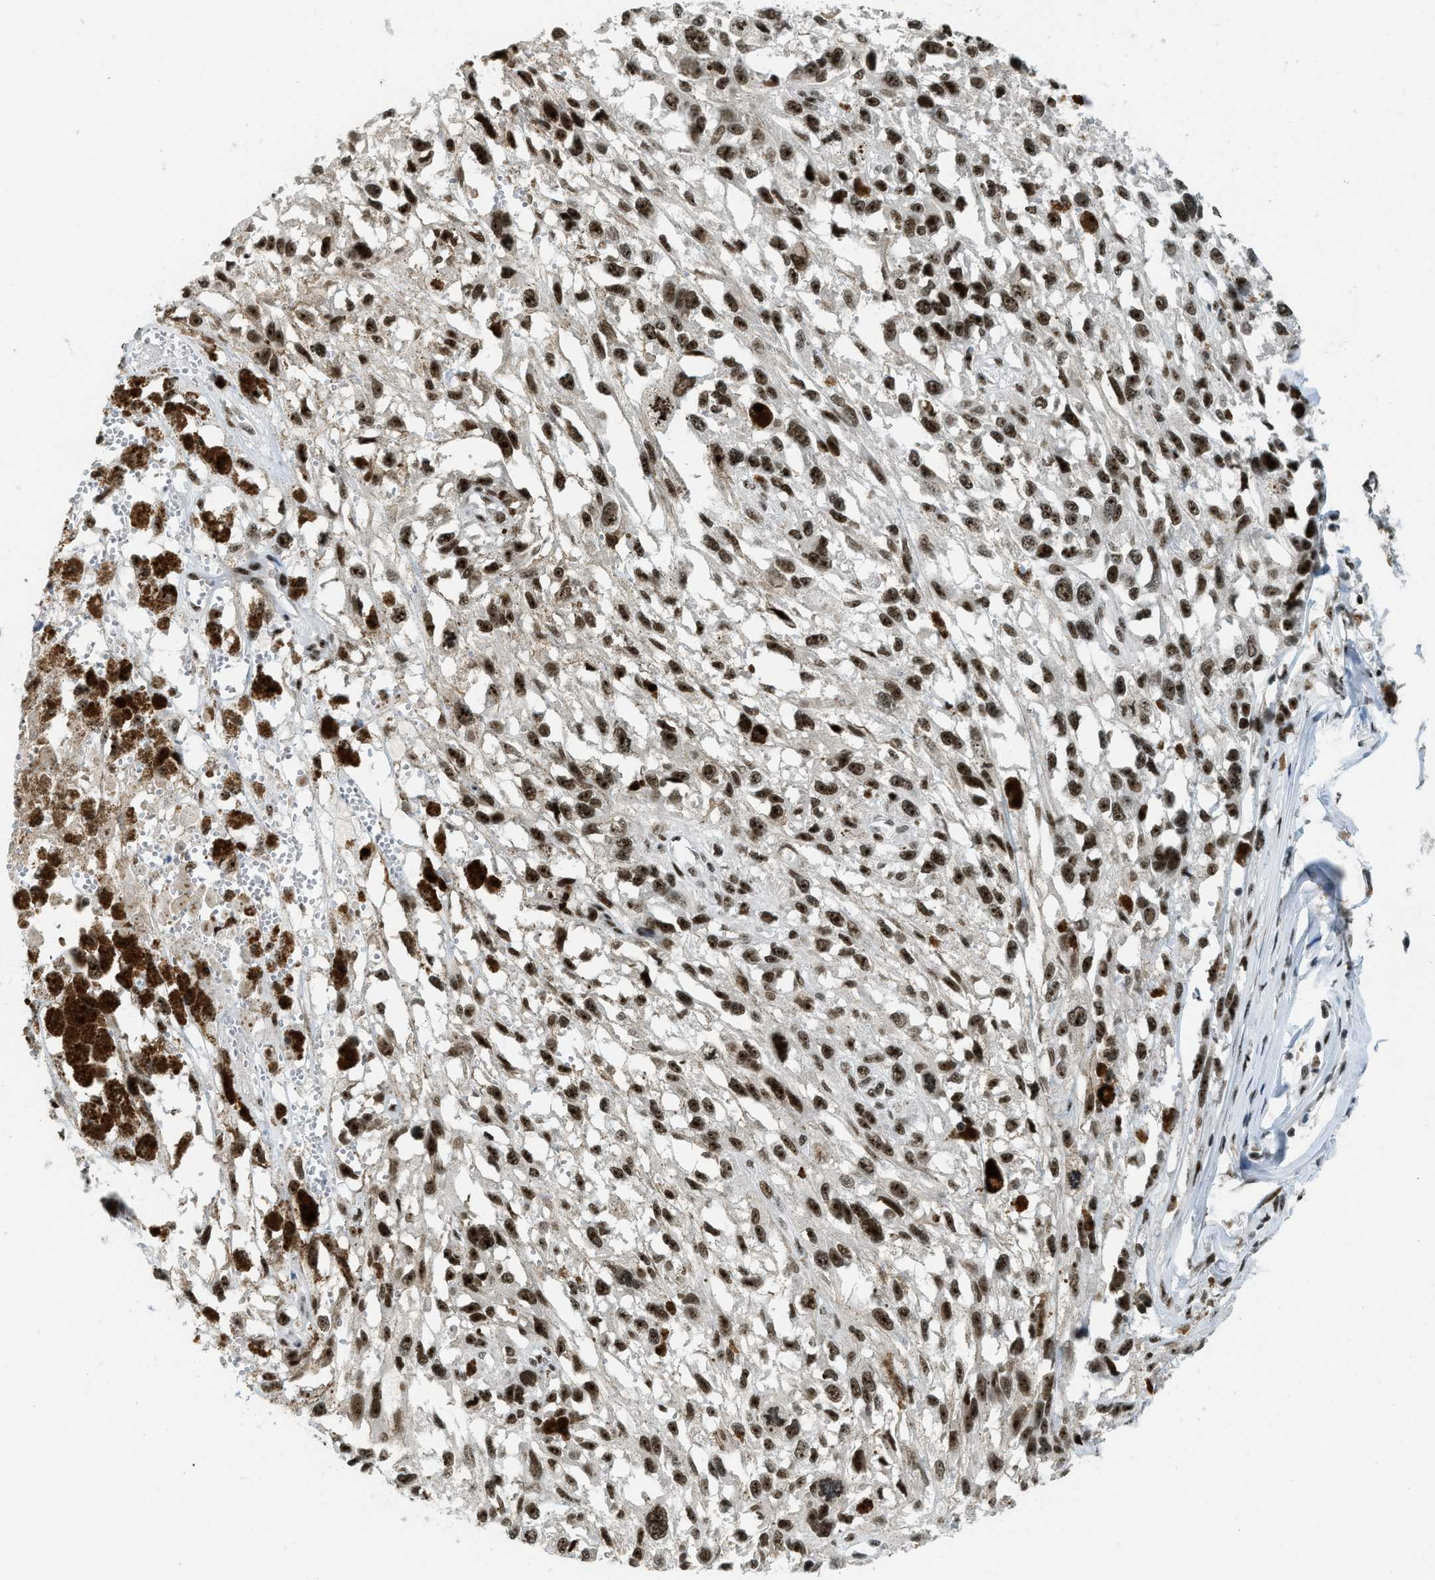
{"staining": {"intensity": "moderate", "quantity": ">75%", "location": "nuclear"}, "tissue": "melanoma", "cell_type": "Tumor cells", "image_type": "cancer", "snomed": [{"axis": "morphology", "description": "Malignant melanoma, Metastatic site"}, {"axis": "topography", "description": "Lymph node"}], "caption": "The micrograph reveals a brown stain indicating the presence of a protein in the nuclear of tumor cells in malignant melanoma (metastatic site).", "gene": "URB1", "patient": {"sex": "male", "age": 59}}